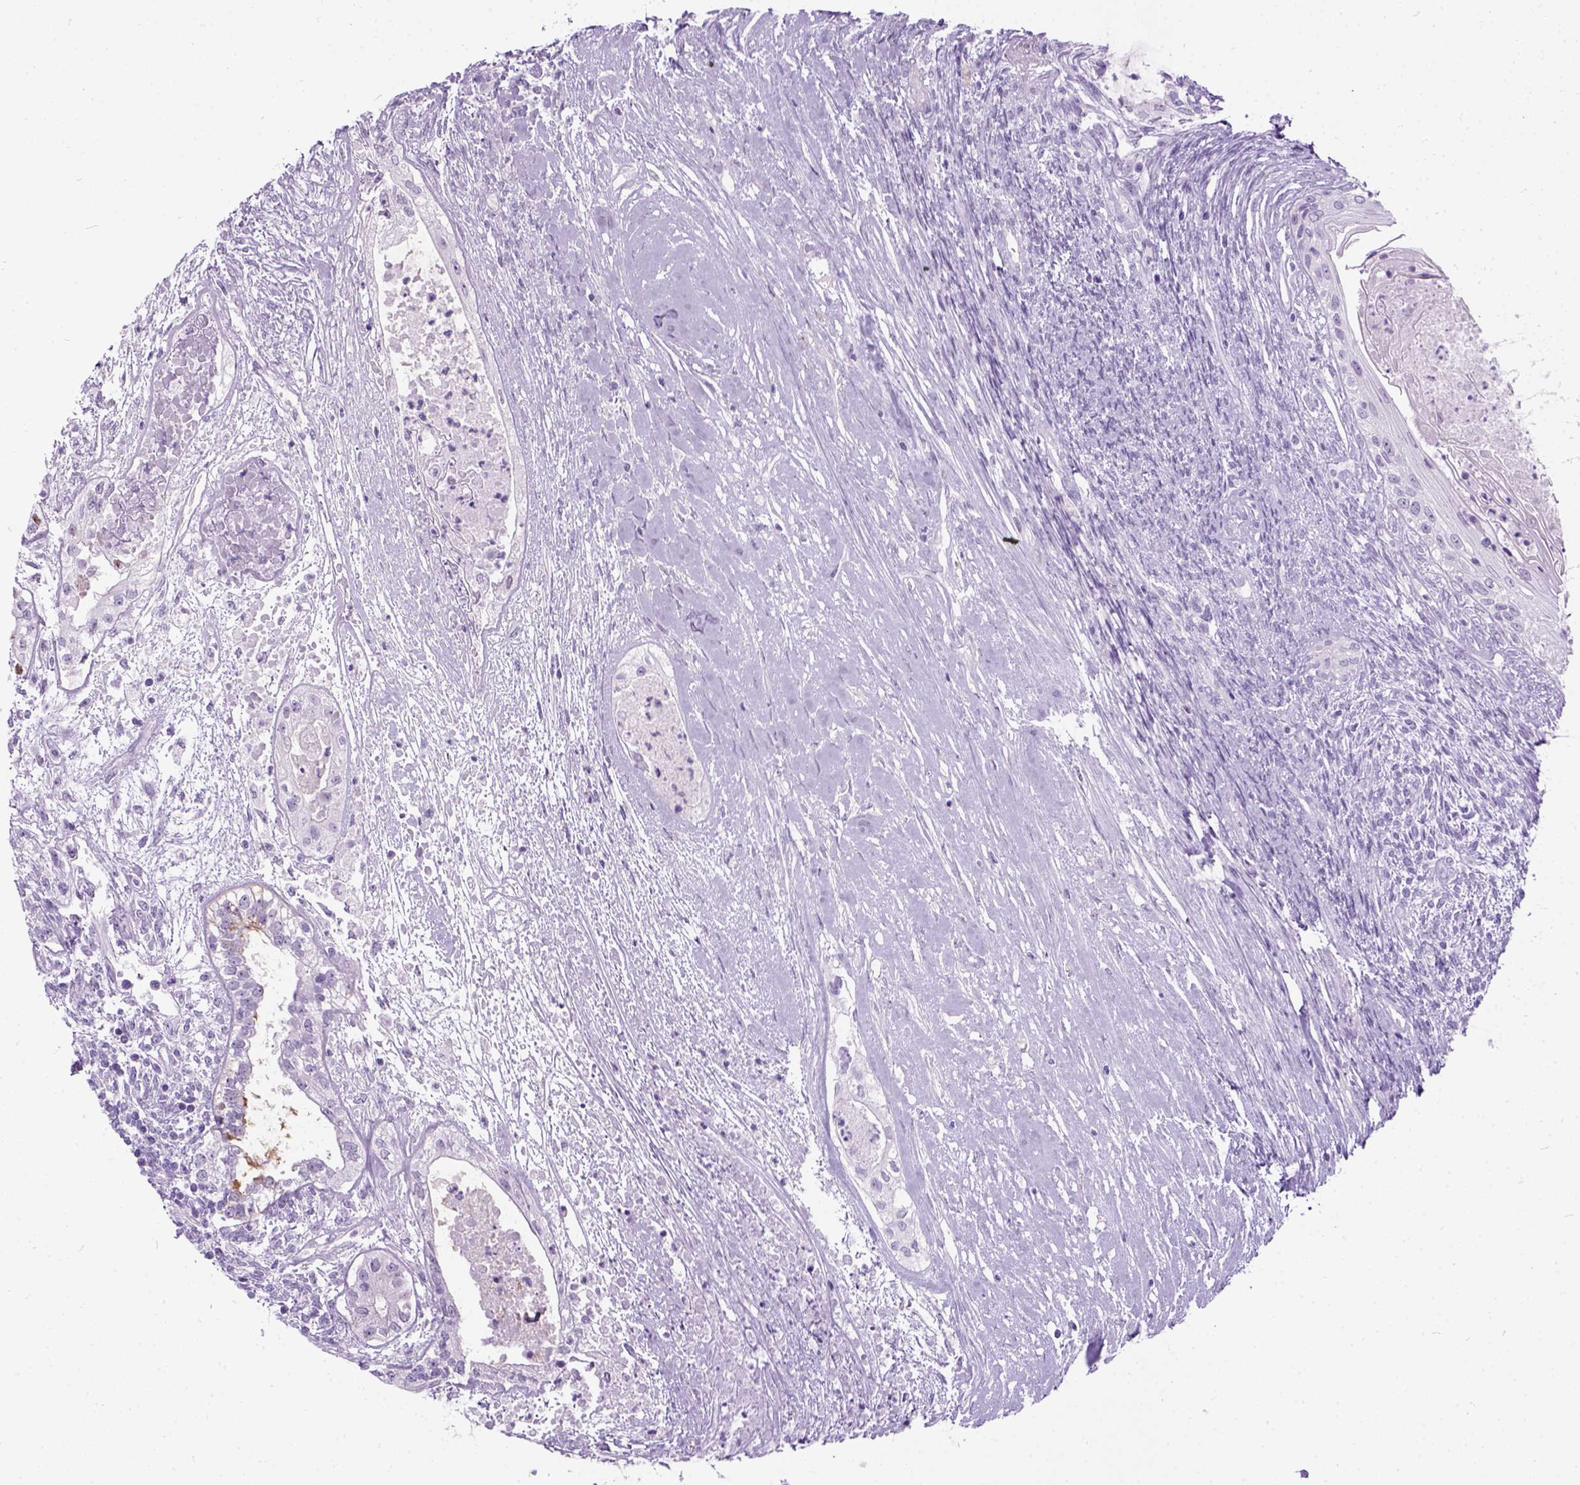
{"staining": {"intensity": "negative", "quantity": "none", "location": "none"}, "tissue": "testis cancer", "cell_type": "Tumor cells", "image_type": "cancer", "snomed": [{"axis": "morphology", "description": "Carcinoma, Embryonal, NOS"}, {"axis": "topography", "description": "Testis"}], "caption": "Testis embryonal carcinoma was stained to show a protein in brown. There is no significant staining in tumor cells. (DAB immunohistochemistry (IHC) visualized using brightfield microscopy, high magnification).", "gene": "AXDND1", "patient": {"sex": "male", "age": 37}}